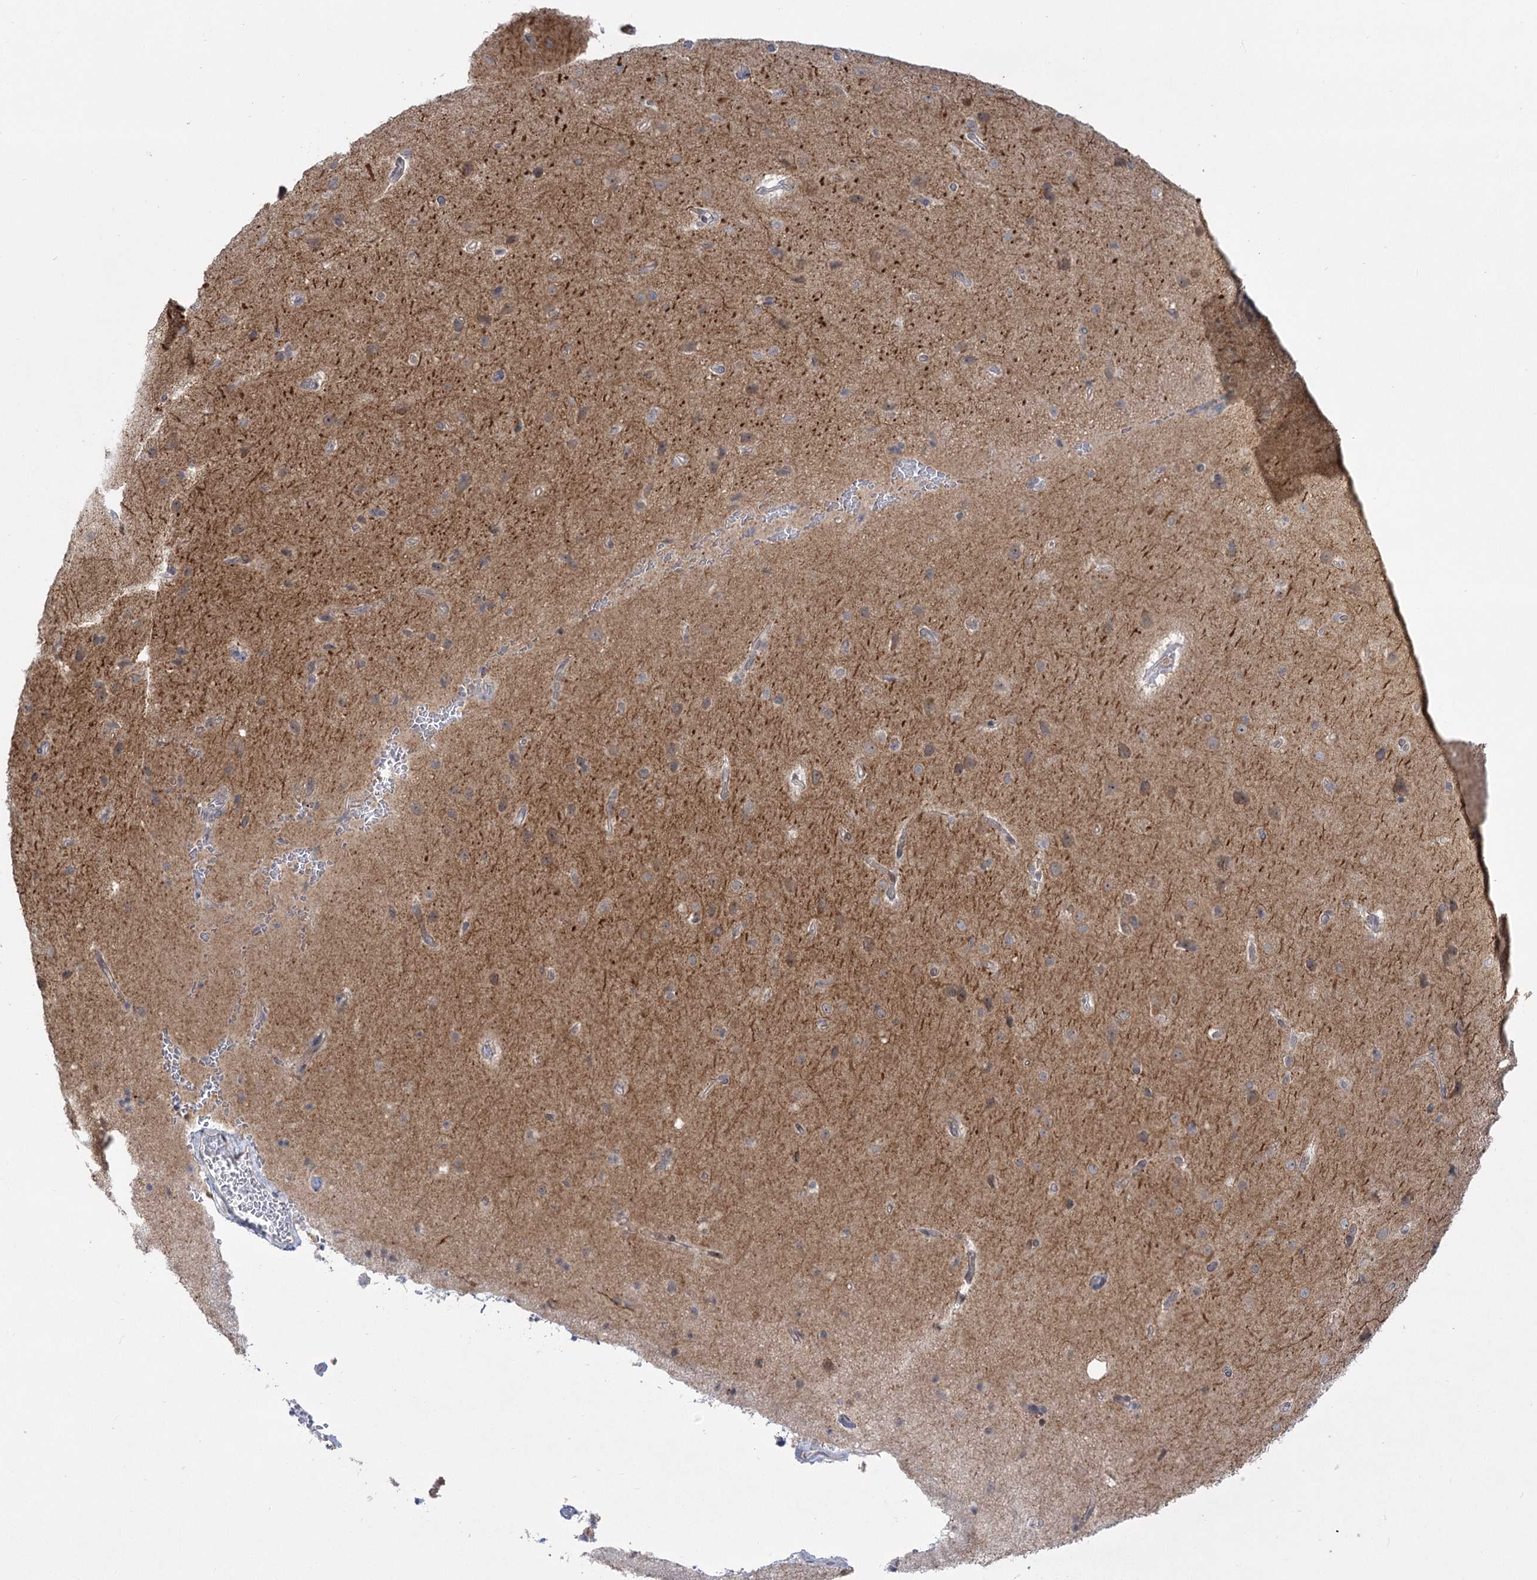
{"staining": {"intensity": "negative", "quantity": "none", "location": "none"}, "tissue": "cerebral cortex", "cell_type": "Endothelial cells", "image_type": "normal", "snomed": [{"axis": "morphology", "description": "Normal tissue, NOS"}, {"axis": "topography", "description": "Cerebral cortex"}], "caption": "Human cerebral cortex stained for a protein using immunohistochemistry (IHC) shows no positivity in endothelial cells.", "gene": "SYTL1", "patient": {"sex": "male", "age": 62}}